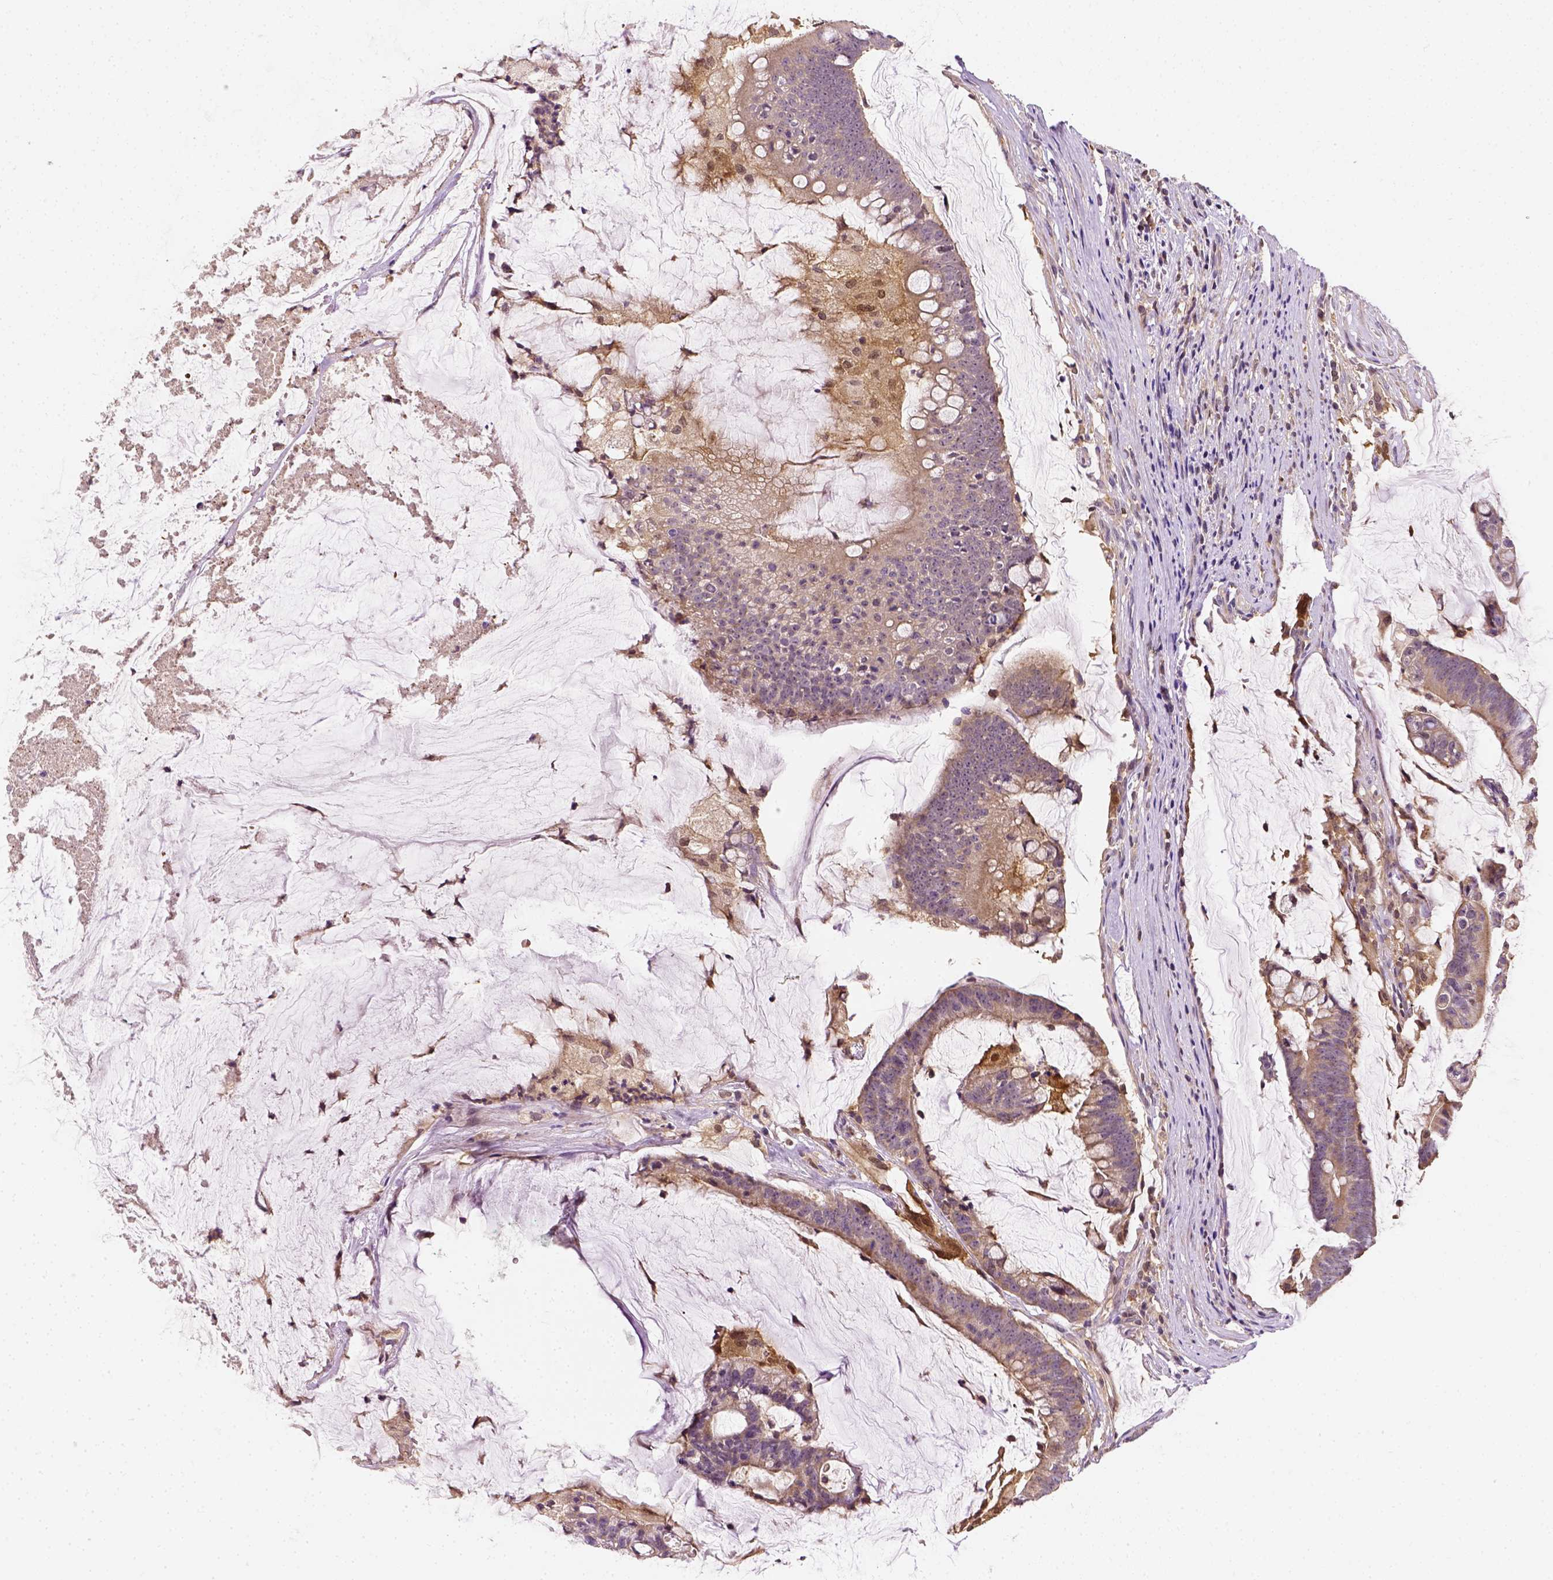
{"staining": {"intensity": "weak", "quantity": ">75%", "location": "cytoplasmic/membranous"}, "tissue": "colorectal cancer", "cell_type": "Tumor cells", "image_type": "cancer", "snomed": [{"axis": "morphology", "description": "Adenocarcinoma, NOS"}, {"axis": "topography", "description": "Colon"}], "caption": "This is a histology image of immunohistochemistry staining of colorectal cancer (adenocarcinoma), which shows weak positivity in the cytoplasmic/membranous of tumor cells.", "gene": "MATK", "patient": {"sex": "male", "age": 62}}